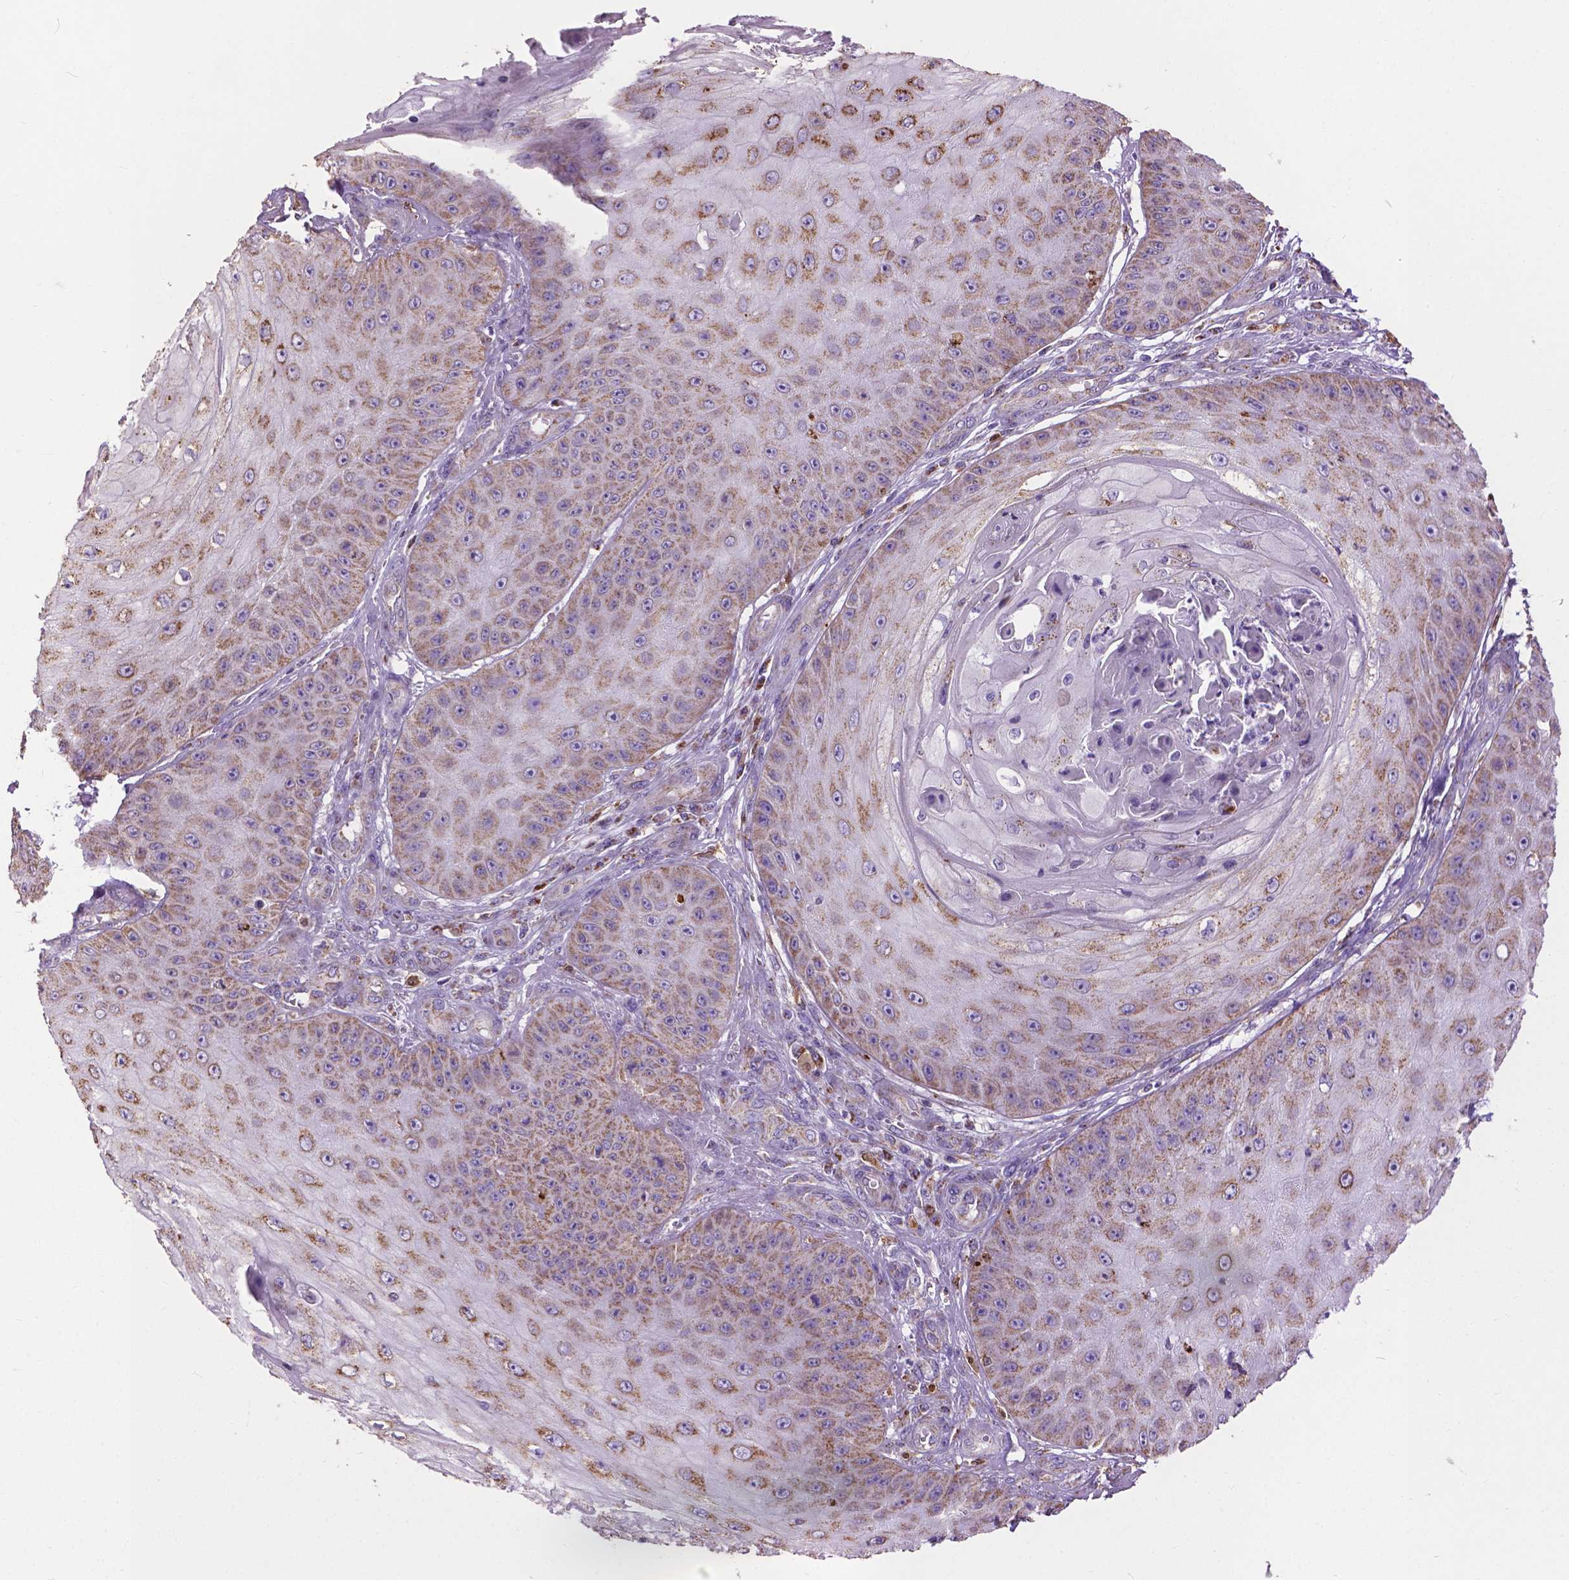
{"staining": {"intensity": "moderate", "quantity": ">75%", "location": "cytoplasmic/membranous"}, "tissue": "skin cancer", "cell_type": "Tumor cells", "image_type": "cancer", "snomed": [{"axis": "morphology", "description": "Squamous cell carcinoma, NOS"}, {"axis": "topography", "description": "Skin"}], "caption": "IHC (DAB) staining of human skin cancer (squamous cell carcinoma) demonstrates moderate cytoplasmic/membranous protein positivity in about >75% of tumor cells.", "gene": "VDAC1", "patient": {"sex": "male", "age": 70}}